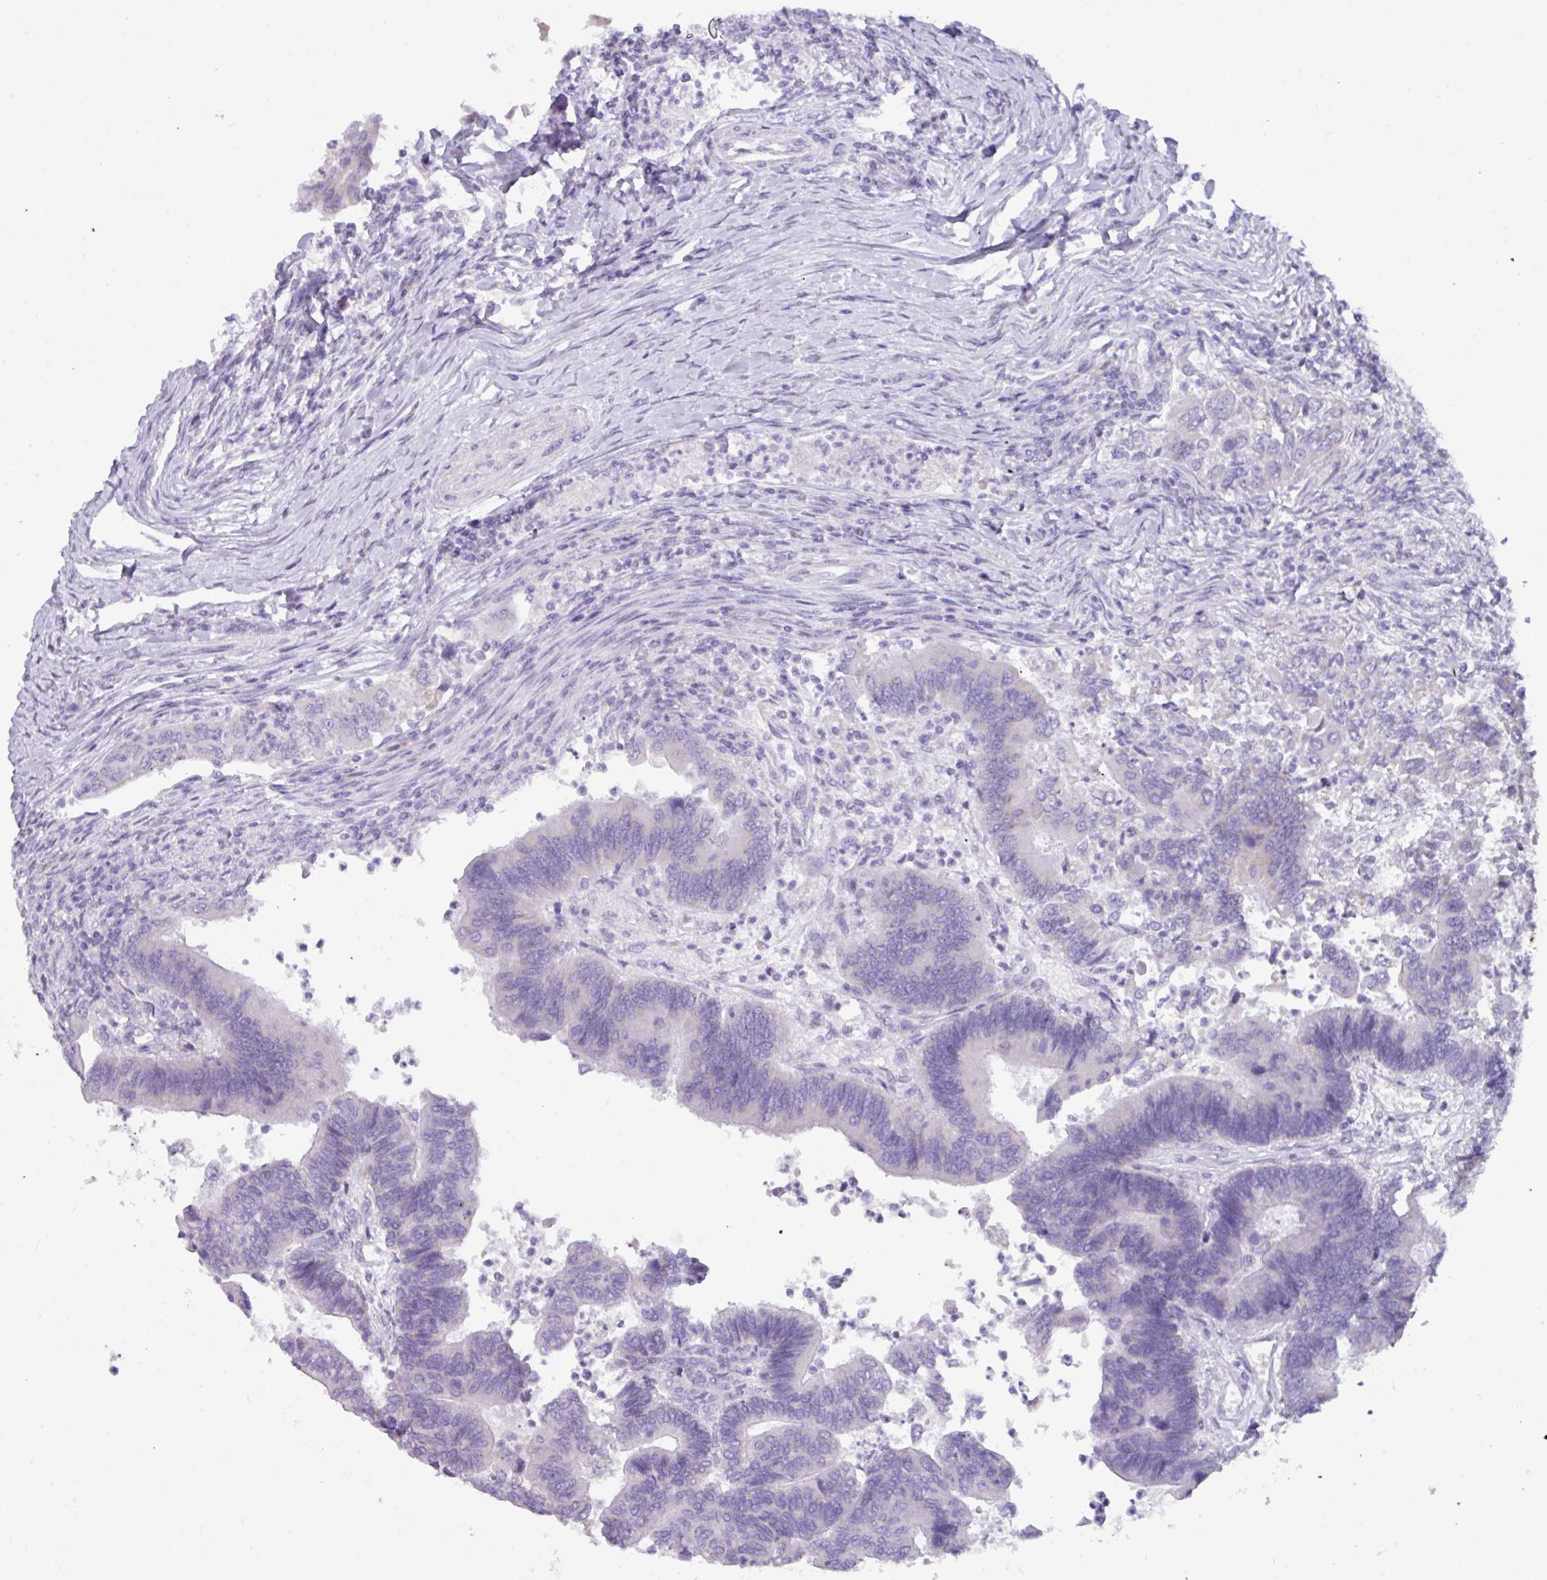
{"staining": {"intensity": "negative", "quantity": "none", "location": "none"}, "tissue": "colorectal cancer", "cell_type": "Tumor cells", "image_type": "cancer", "snomed": [{"axis": "morphology", "description": "Adenocarcinoma, NOS"}, {"axis": "topography", "description": "Colon"}], "caption": "This is an immunohistochemistry (IHC) histopathology image of human adenocarcinoma (colorectal). There is no positivity in tumor cells.", "gene": "NCCRP1", "patient": {"sex": "female", "age": 67}}